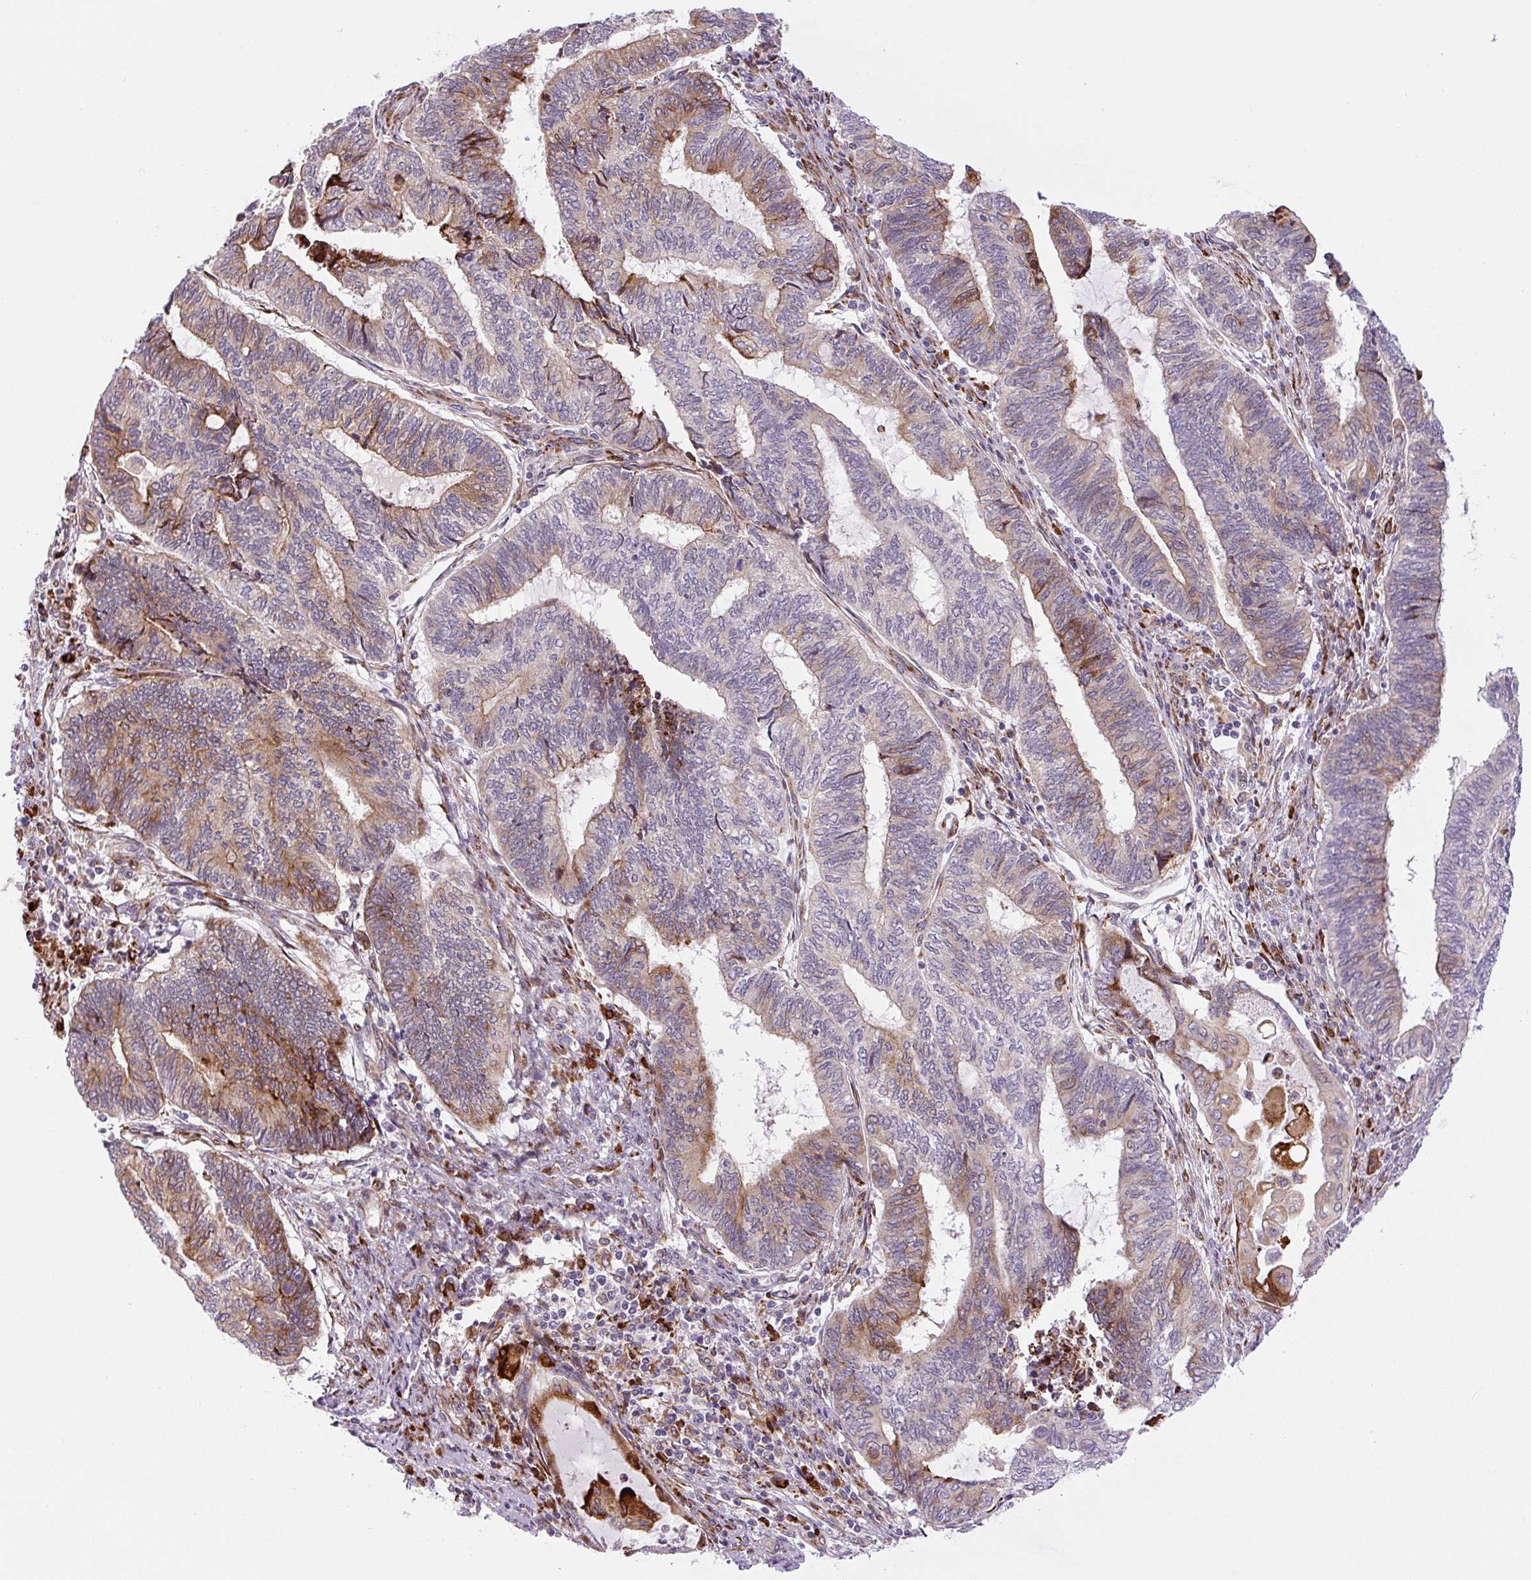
{"staining": {"intensity": "moderate", "quantity": "25%-75%", "location": "cytoplasmic/membranous"}, "tissue": "endometrial cancer", "cell_type": "Tumor cells", "image_type": "cancer", "snomed": [{"axis": "morphology", "description": "Adenocarcinoma, NOS"}, {"axis": "topography", "description": "Uterus"}, {"axis": "topography", "description": "Endometrium"}], "caption": "Endometrial cancer (adenocarcinoma) tissue shows moderate cytoplasmic/membranous staining in about 25%-75% of tumor cells", "gene": "DISP3", "patient": {"sex": "female", "age": 70}}